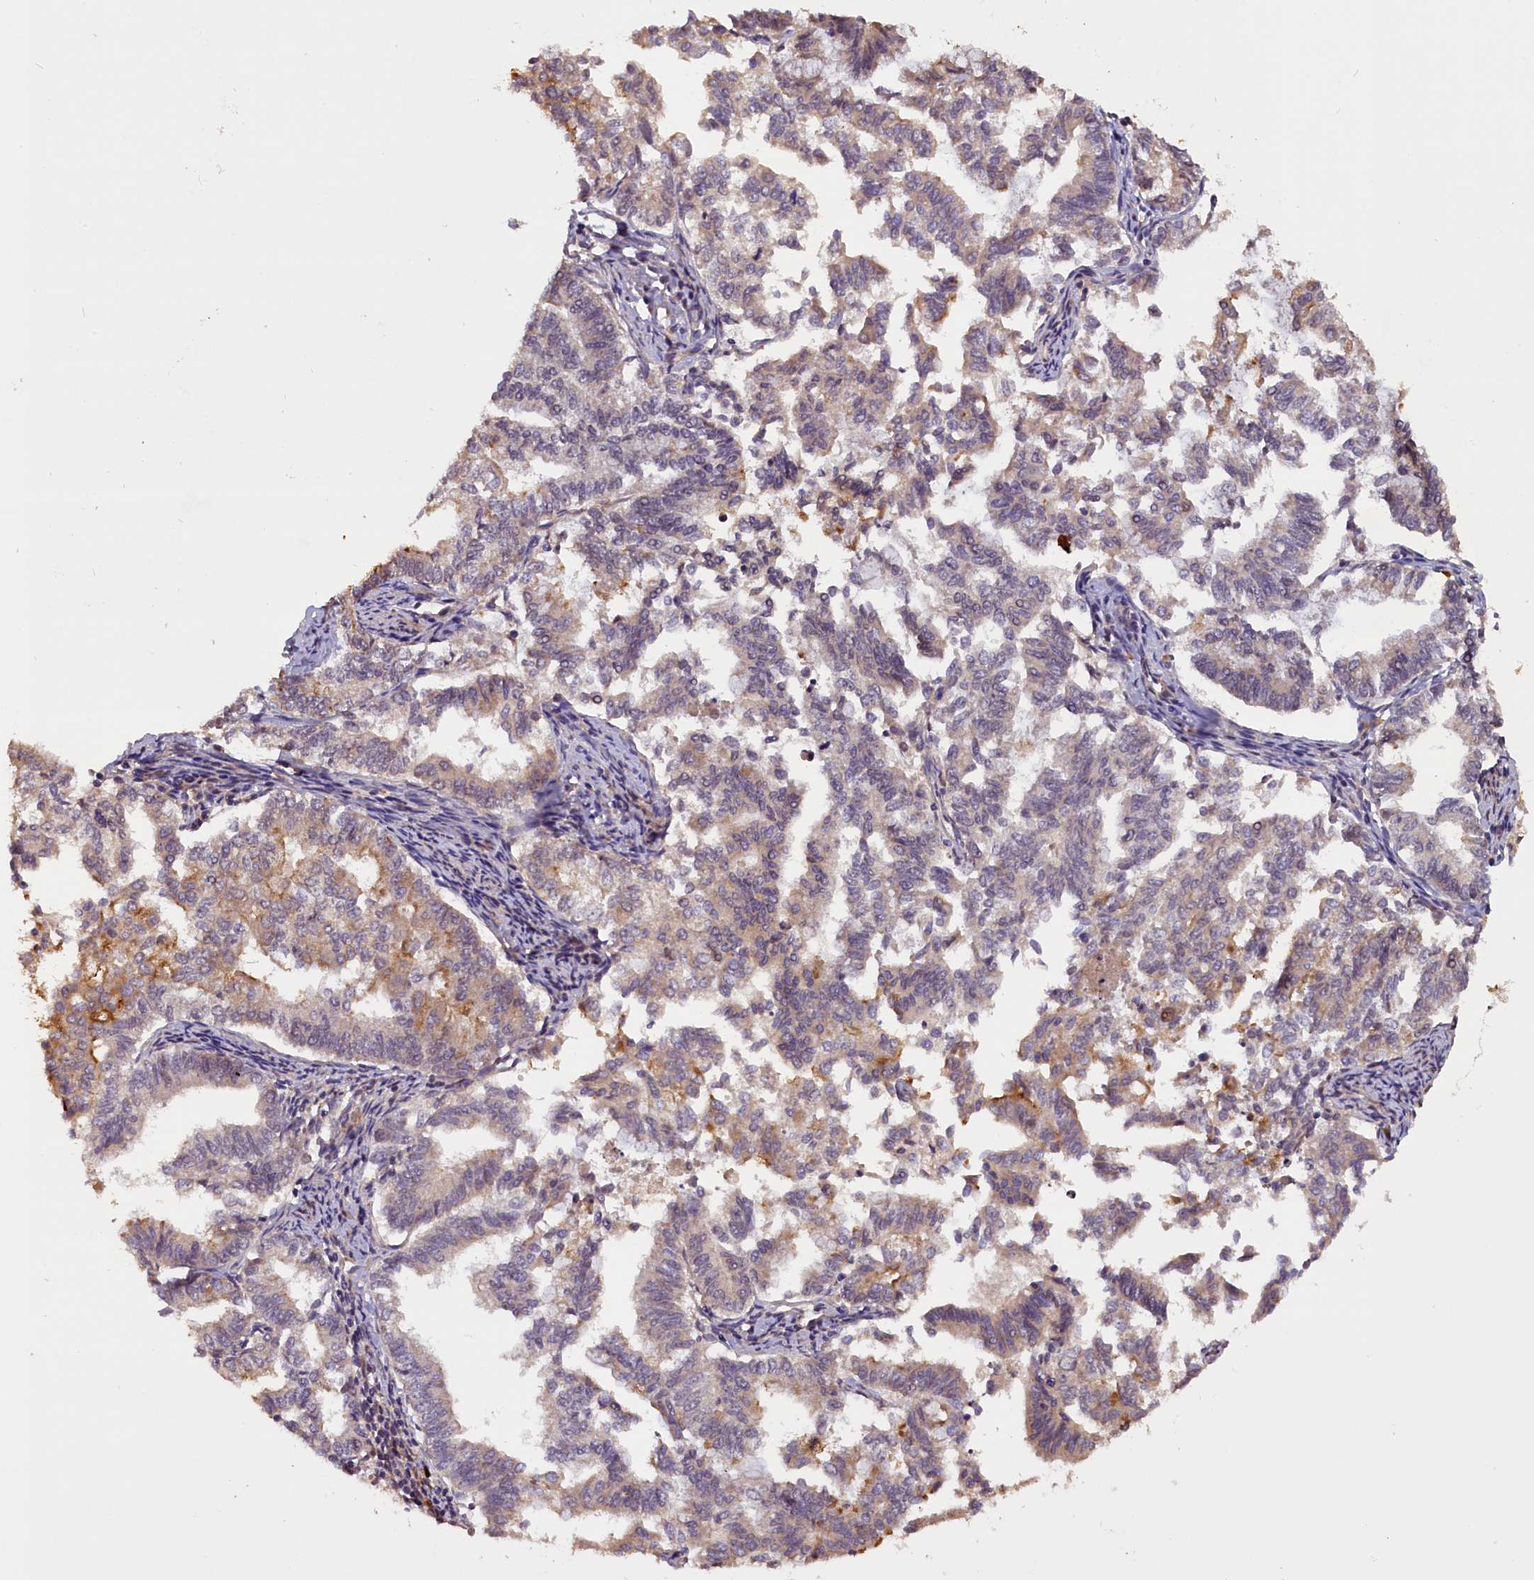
{"staining": {"intensity": "moderate", "quantity": "<25%", "location": "cytoplasmic/membranous"}, "tissue": "endometrial cancer", "cell_type": "Tumor cells", "image_type": "cancer", "snomed": [{"axis": "morphology", "description": "Adenocarcinoma, NOS"}, {"axis": "topography", "description": "Endometrium"}], "caption": "Immunohistochemical staining of adenocarcinoma (endometrial) reveals low levels of moderate cytoplasmic/membranous protein expression in approximately <25% of tumor cells.", "gene": "DNAJB9", "patient": {"sex": "female", "age": 79}}